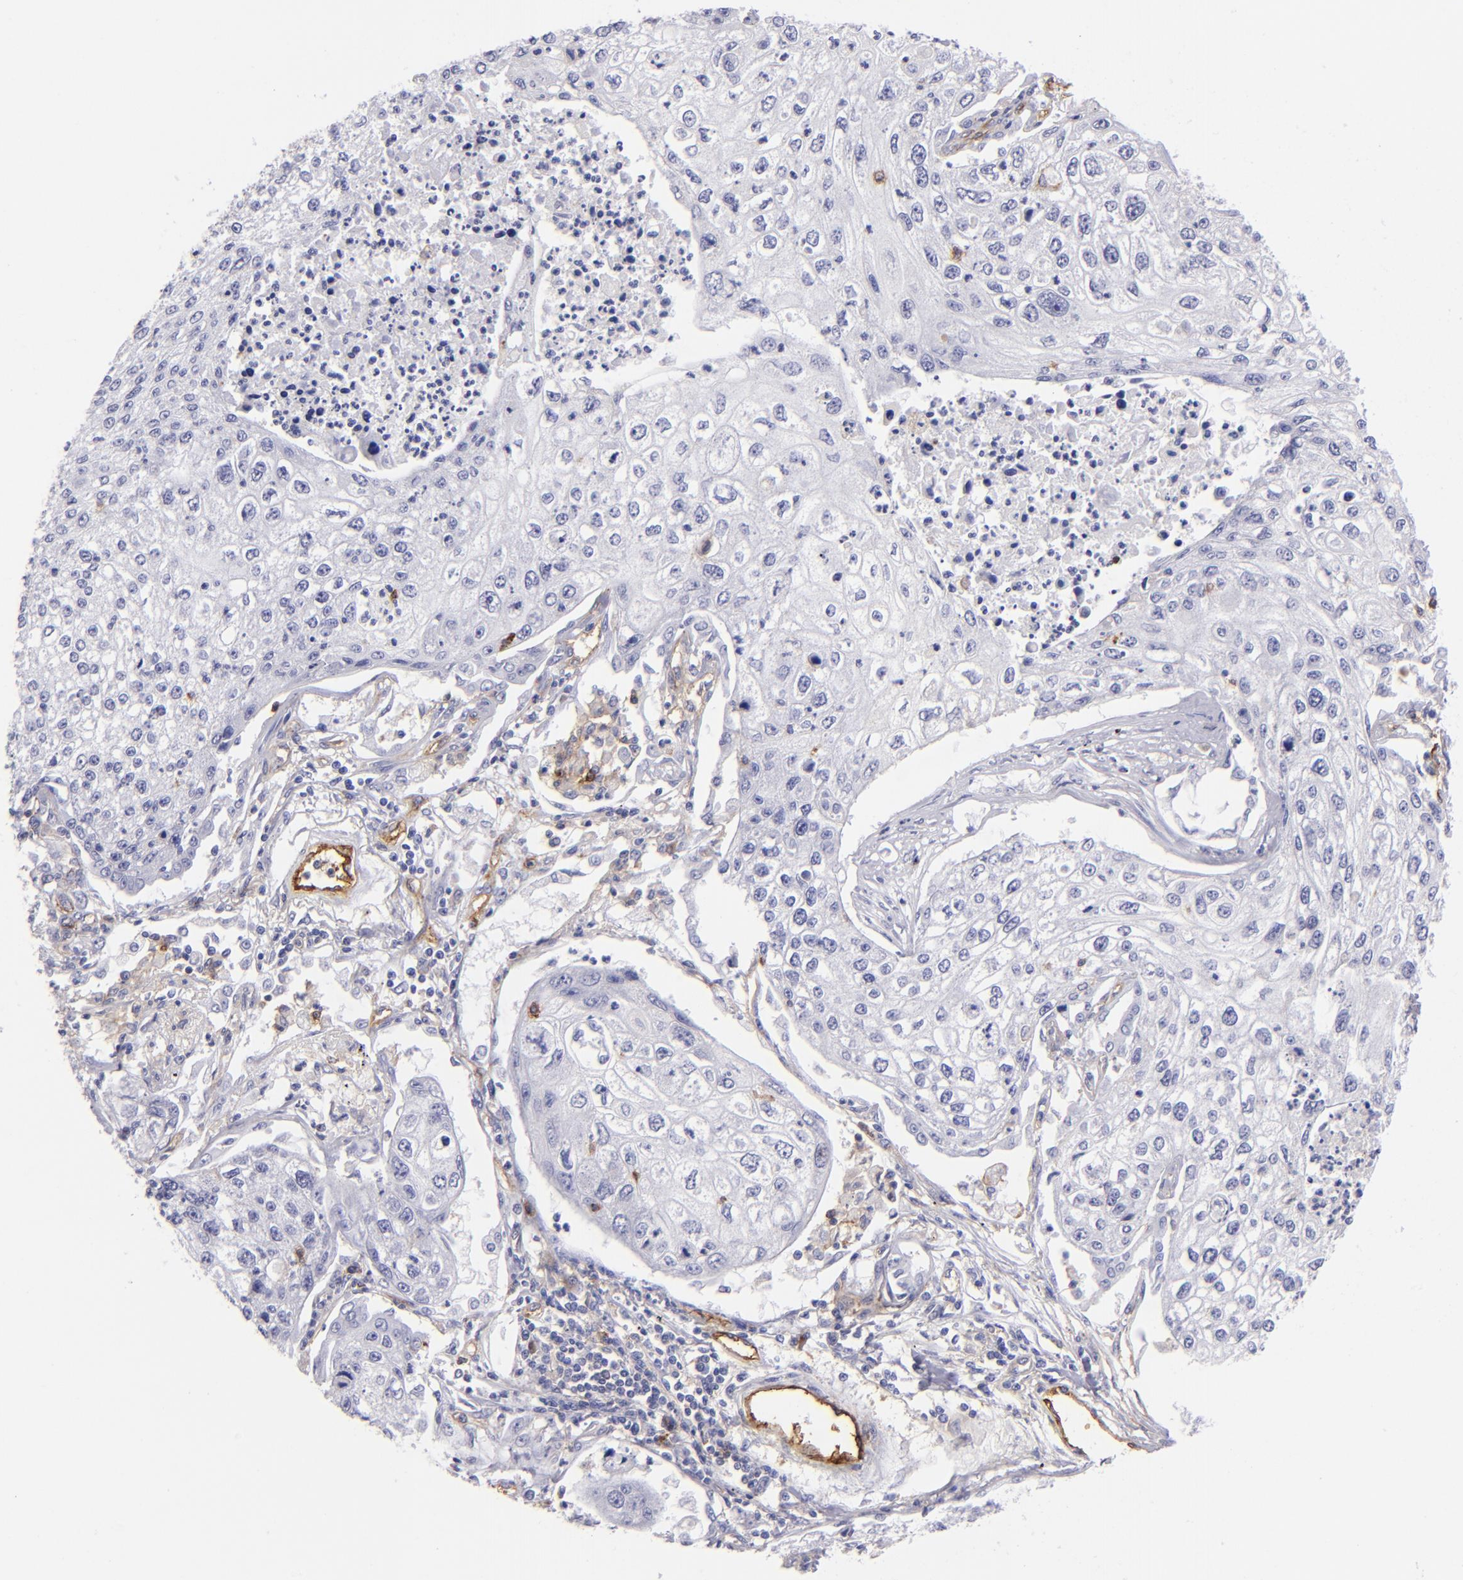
{"staining": {"intensity": "negative", "quantity": "none", "location": "none"}, "tissue": "lung cancer", "cell_type": "Tumor cells", "image_type": "cancer", "snomed": [{"axis": "morphology", "description": "Squamous cell carcinoma, NOS"}, {"axis": "topography", "description": "Lung"}], "caption": "The photomicrograph displays no staining of tumor cells in squamous cell carcinoma (lung).", "gene": "ENTPD1", "patient": {"sex": "male", "age": 75}}